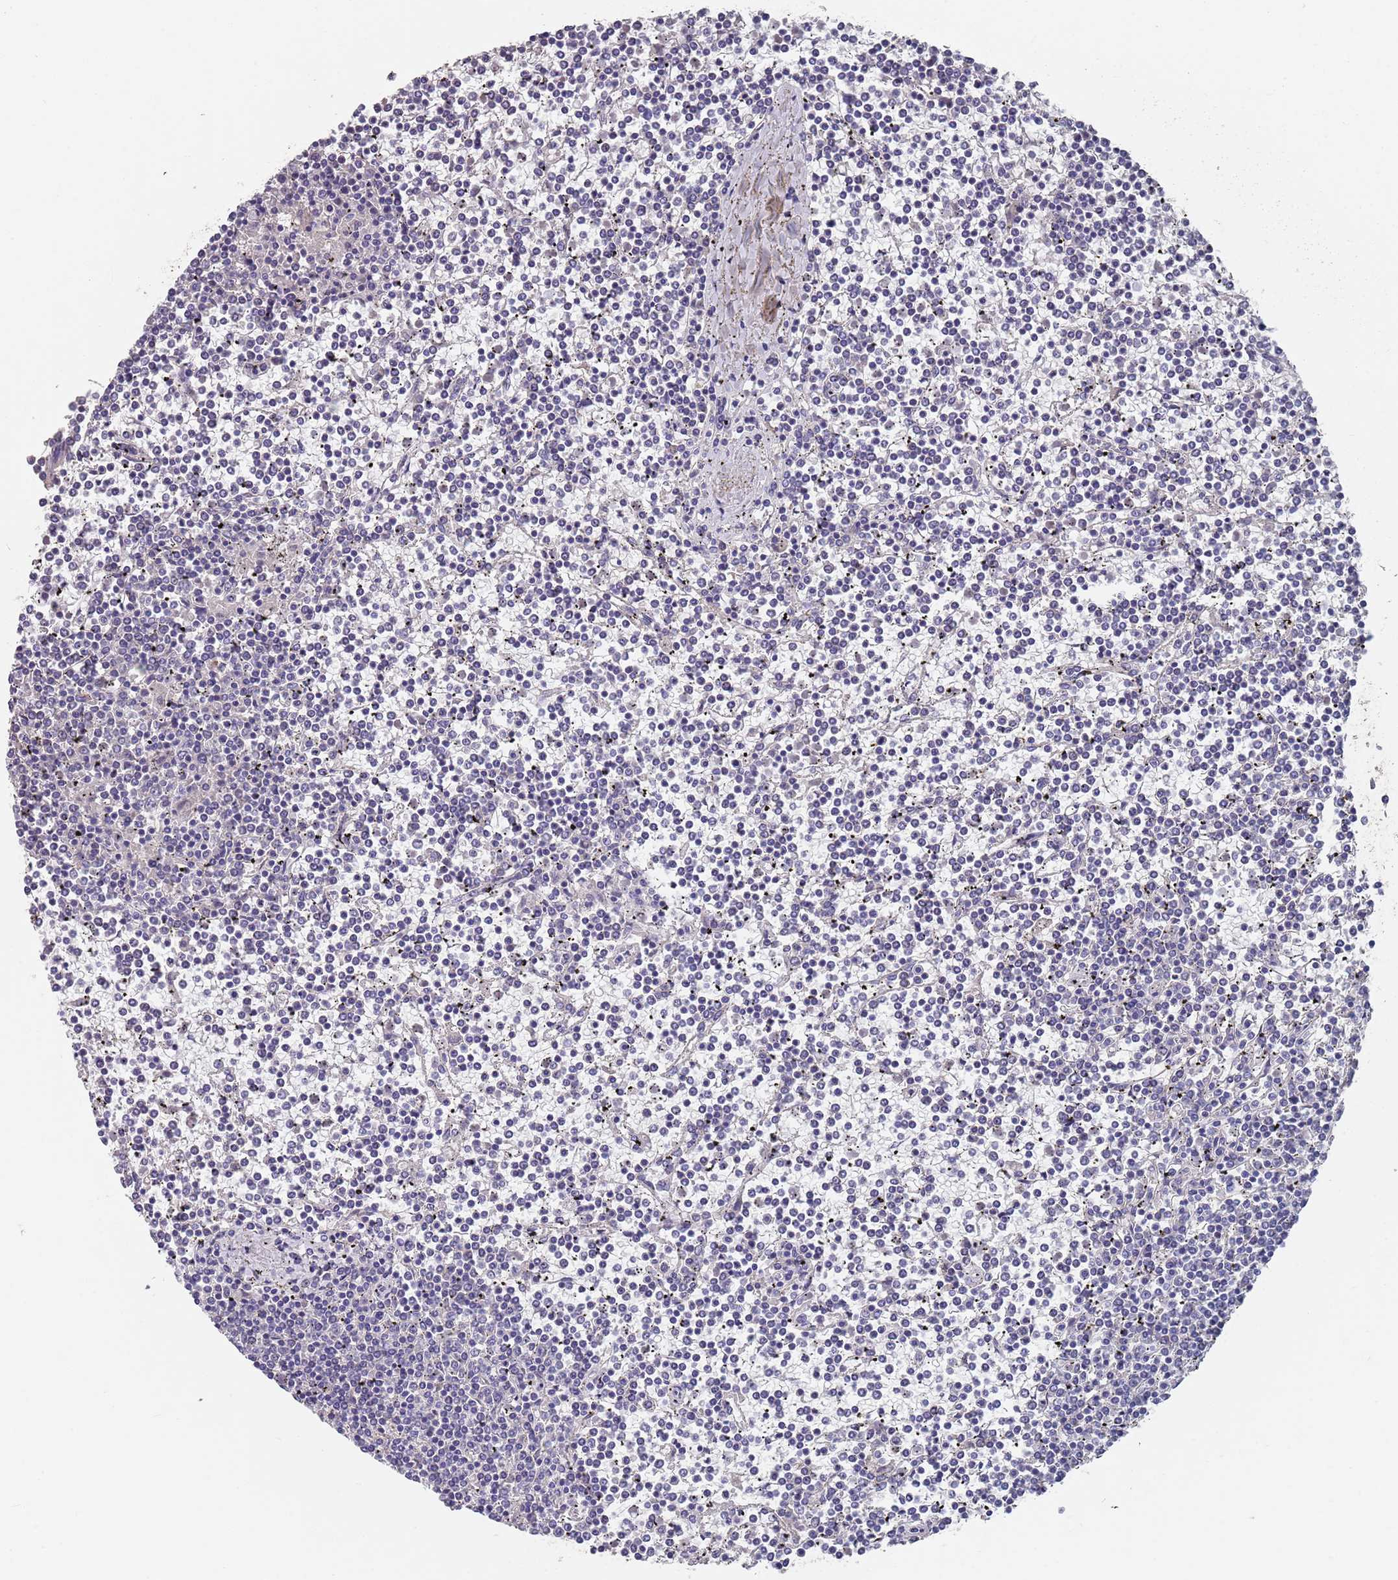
{"staining": {"intensity": "negative", "quantity": "none", "location": "none"}, "tissue": "lymphoma", "cell_type": "Tumor cells", "image_type": "cancer", "snomed": [{"axis": "morphology", "description": "Malignant lymphoma, non-Hodgkin's type, Low grade"}, {"axis": "topography", "description": "Spleen"}], "caption": "IHC of human low-grade malignant lymphoma, non-Hodgkin's type shows no expression in tumor cells. (Immunohistochemistry (ihc), brightfield microscopy, high magnification).", "gene": "ANK2", "patient": {"sex": "female", "age": 19}}